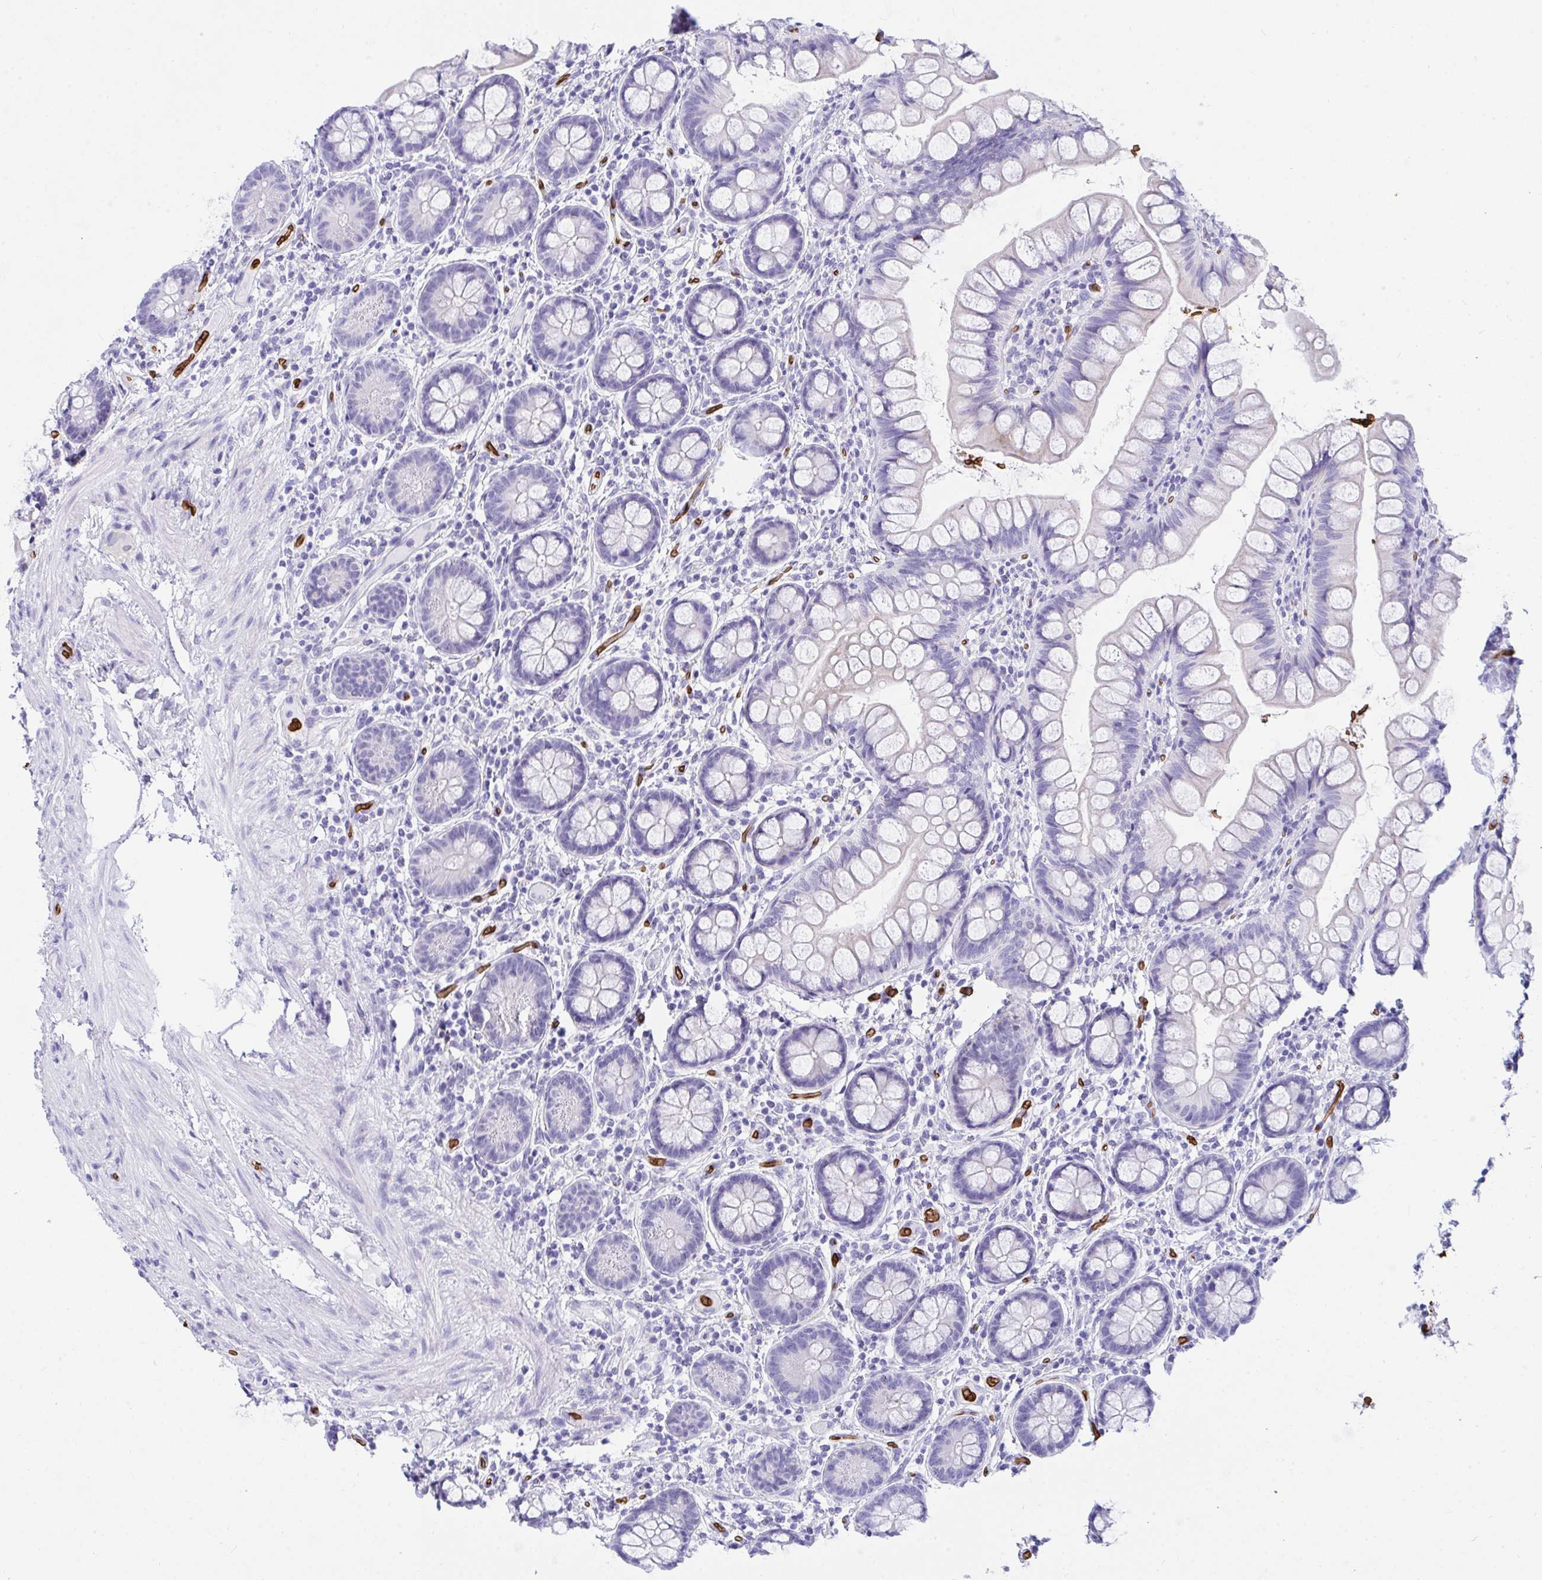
{"staining": {"intensity": "negative", "quantity": "none", "location": "none"}, "tissue": "small intestine", "cell_type": "Glandular cells", "image_type": "normal", "snomed": [{"axis": "morphology", "description": "Normal tissue, NOS"}, {"axis": "topography", "description": "Small intestine"}], "caption": "DAB immunohistochemical staining of unremarkable small intestine demonstrates no significant positivity in glandular cells. The staining was performed using DAB to visualize the protein expression in brown, while the nuclei were stained in blue with hematoxylin (Magnification: 20x).", "gene": "ANK1", "patient": {"sex": "male", "age": 70}}